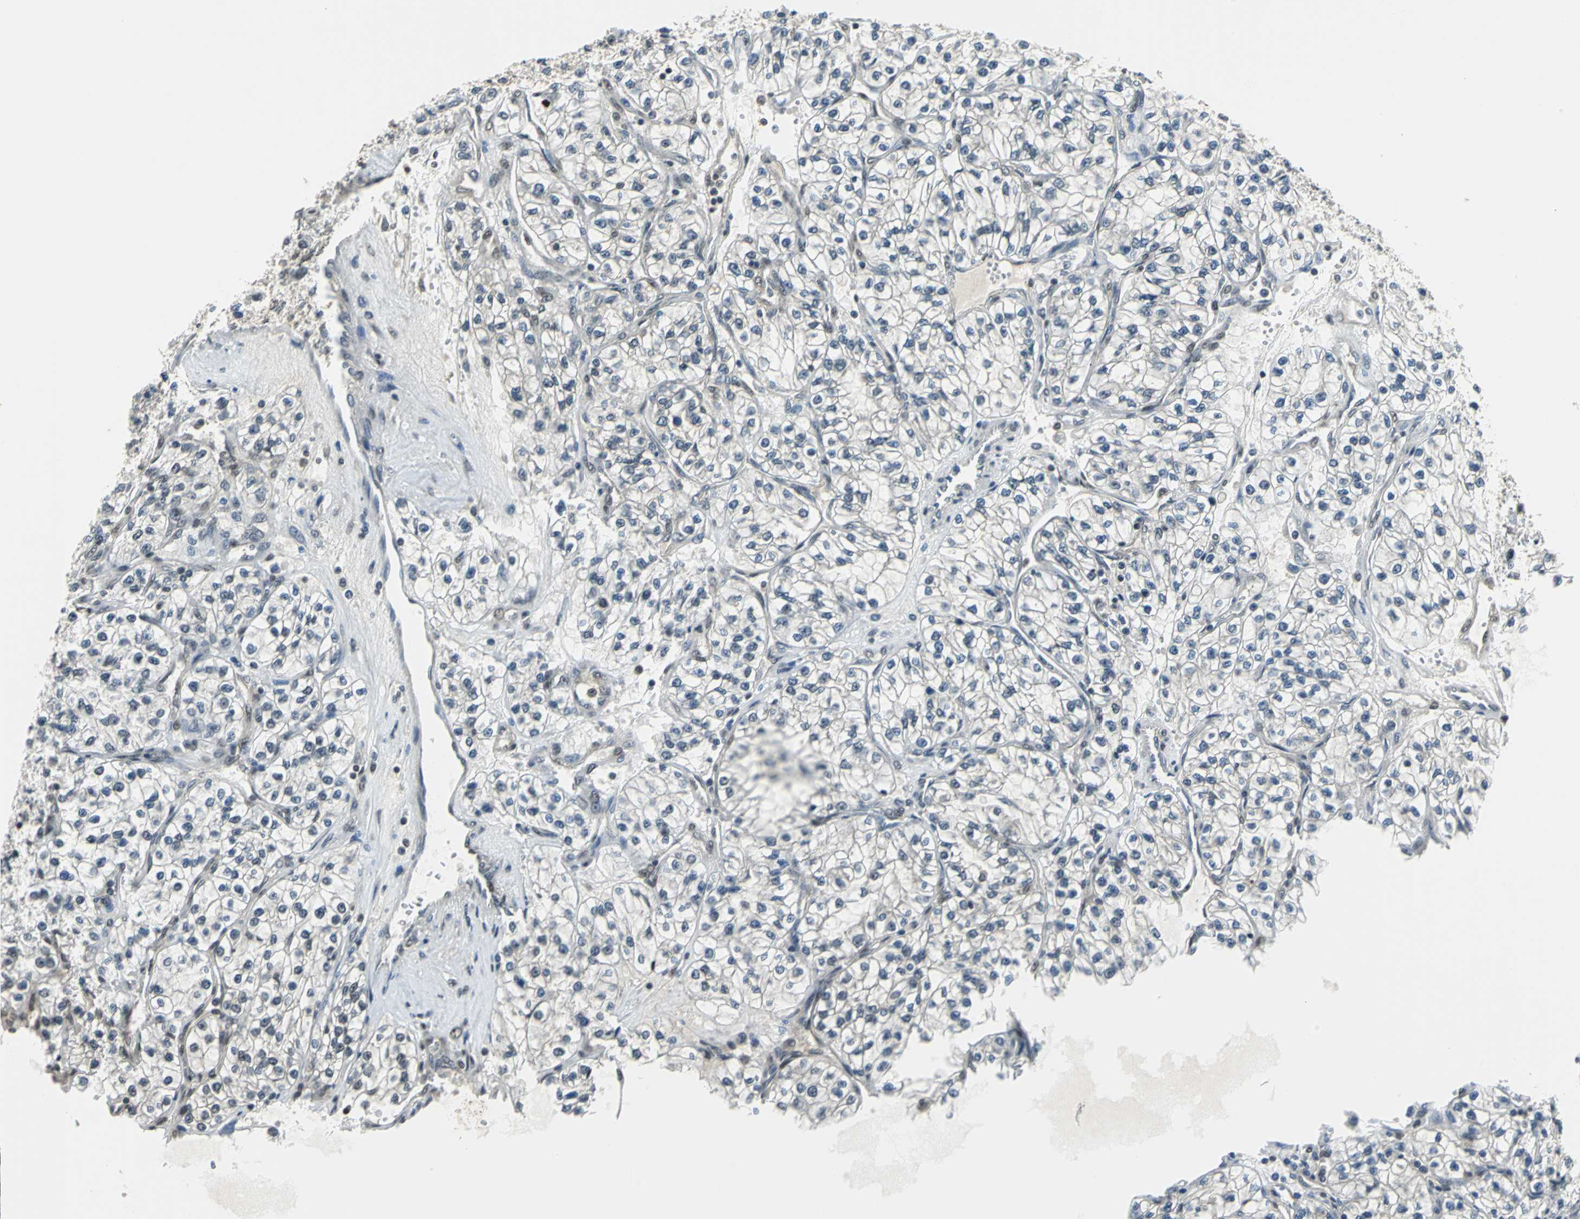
{"staining": {"intensity": "negative", "quantity": "none", "location": "none"}, "tissue": "renal cancer", "cell_type": "Tumor cells", "image_type": "cancer", "snomed": [{"axis": "morphology", "description": "Adenocarcinoma, NOS"}, {"axis": "topography", "description": "Kidney"}], "caption": "Tumor cells are negative for brown protein staining in adenocarcinoma (renal).", "gene": "RBM14", "patient": {"sex": "female", "age": 57}}